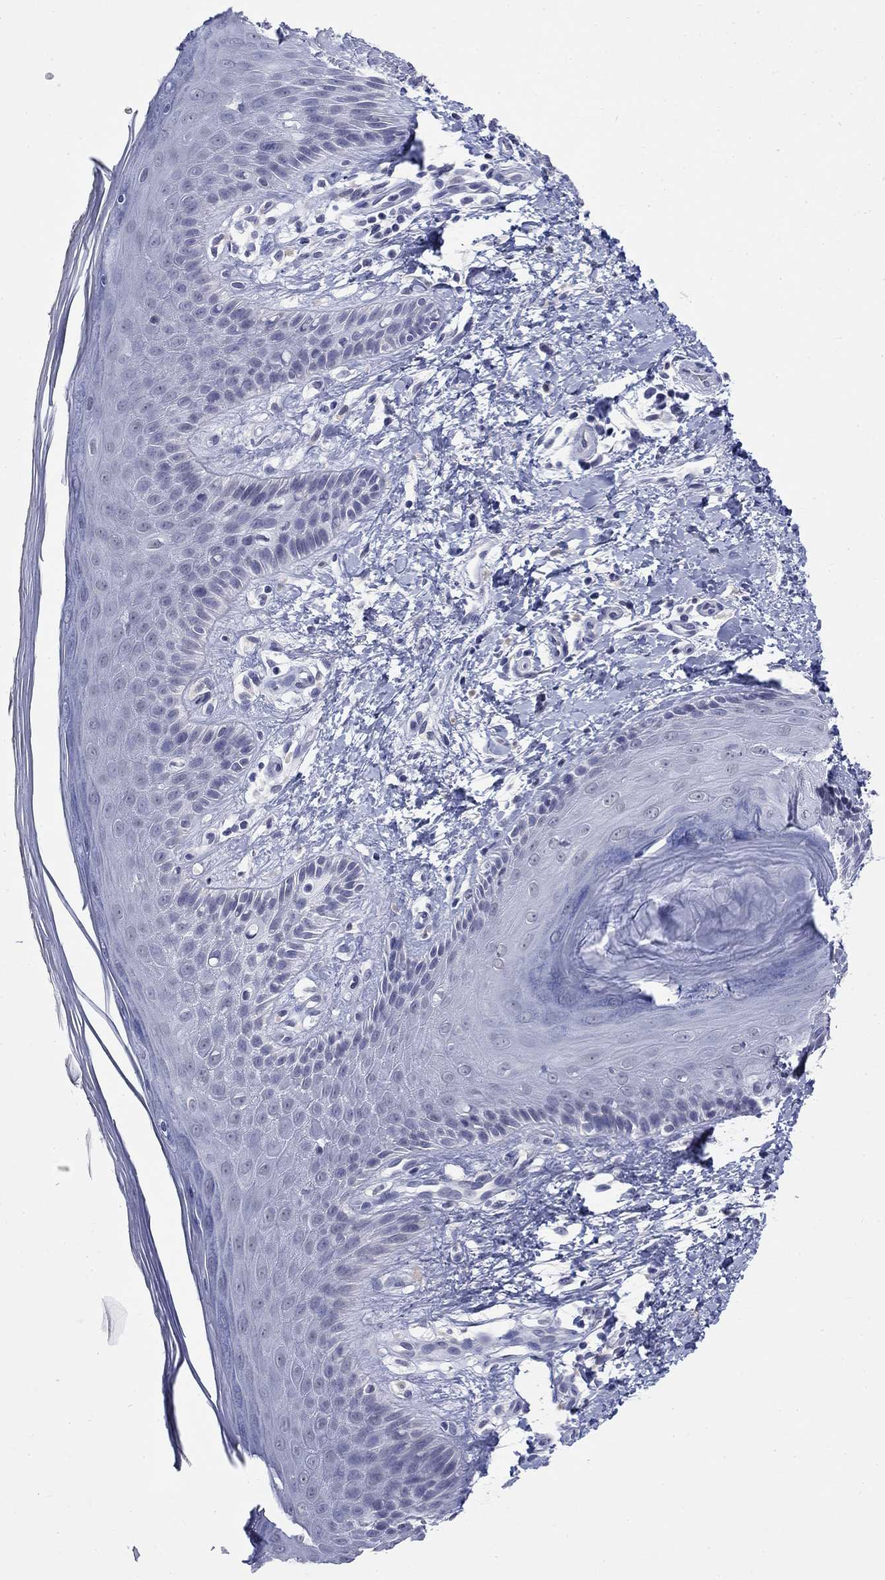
{"staining": {"intensity": "negative", "quantity": "none", "location": "none"}, "tissue": "skin", "cell_type": "Epidermal cells", "image_type": "normal", "snomed": [{"axis": "morphology", "description": "Normal tissue, NOS"}, {"axis": "topography", "description": "Anal"}], "caption": "This is an immunohistochemistry (IHC) micrograph of normal skin. There is no staining in epidermal cells.", "gene": "ECEL1", "patient": {"sex": "male", "age": 36}}